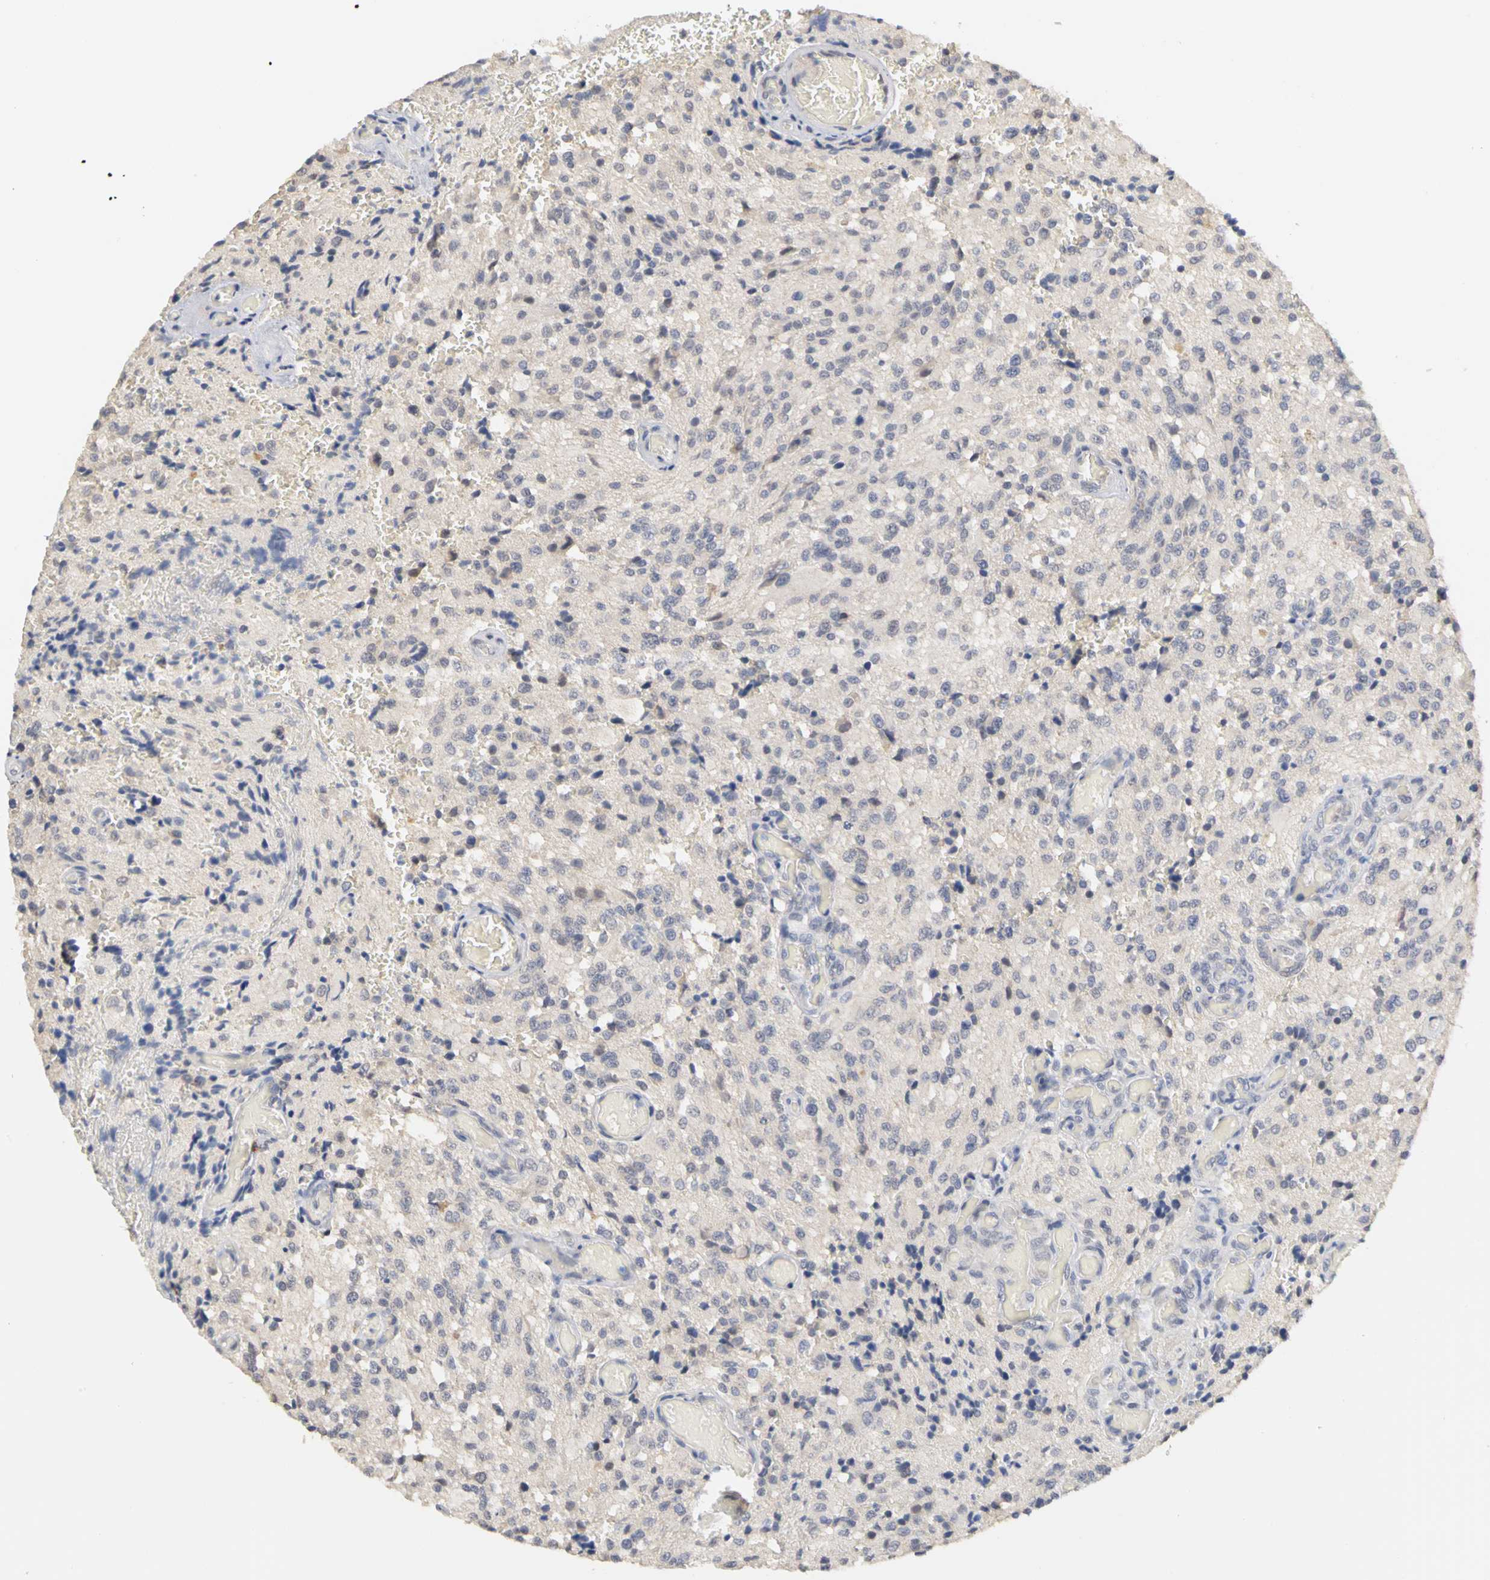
{"staining": {"intensity": "negative", "quantity": "none", "location": "none"}, "tissue": "glioma", "cell_type": "Tumor cells", "image_type": "cancer", "snomed": [{"axis": "morphology", "description": "Normal tissue, NOS"}, {"axis": "morphology", "description": "Glioma, malignant, High grade"}, {"axis": "topography", "description": "Cerebral cortex"}], "caption": "An IHC photomicrograph of glioma is shown. There is no staining in tumor cells of glioma.", "gene": "PGR", "patient": {"sex": "male", "age": 56}}